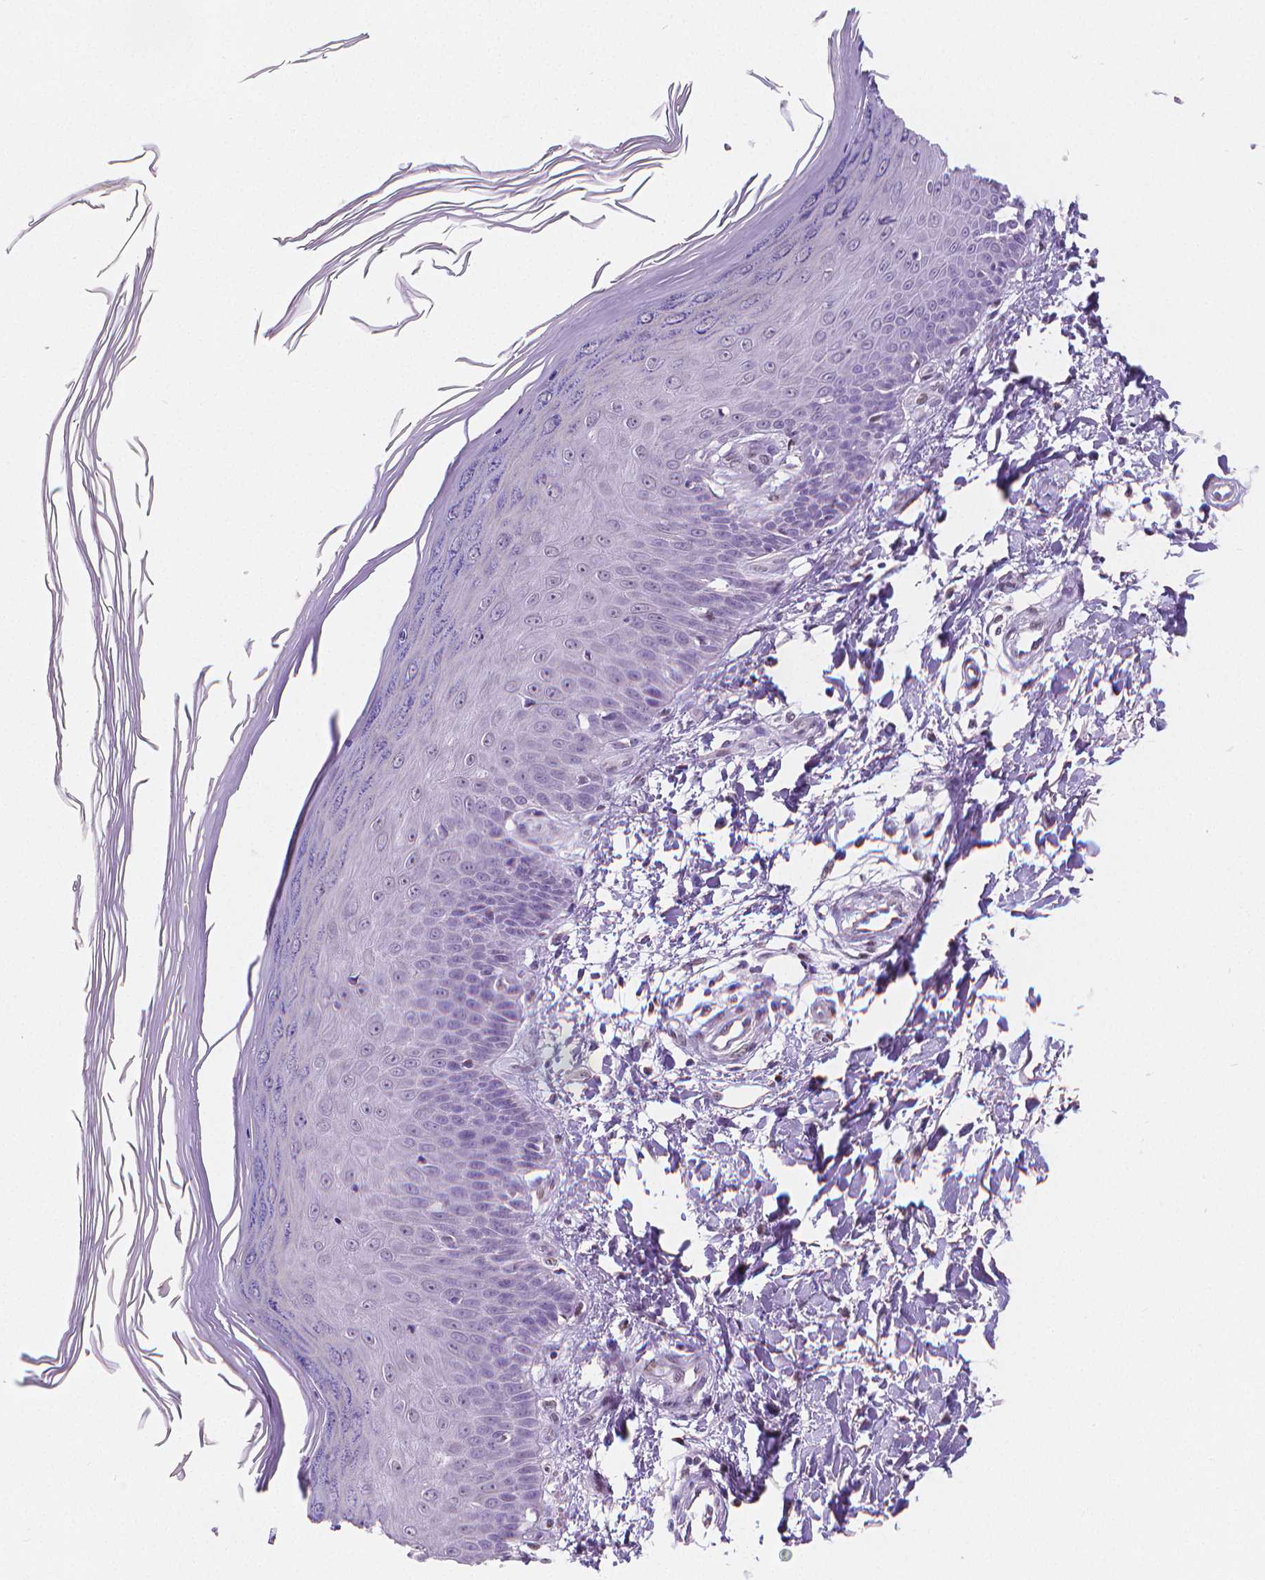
{"staining": {"intensity": "negative", "quantity": "none", "location": "none"}, "tissue": "skin", "cell_type": "Fibroblasts", "image_type": "normal", "snomed": [{"axis": "morphology", "description": "Normal tissue, NOS"}, {"axis": "topography", "description": "Skin"}], "caption": "This image is of unremarkable skin stained with IHC to label a protein in brown with the nuclei are counter-stained blue. There is no positivity in fibroblasts. (DAB (3,3'-diaminobenzidine) immunohistochemistry (IHC) visualized using brightfield microscopy, high magnification).", "gene": "MEF2C", "patient": {"sex": "female", "age": 62}}